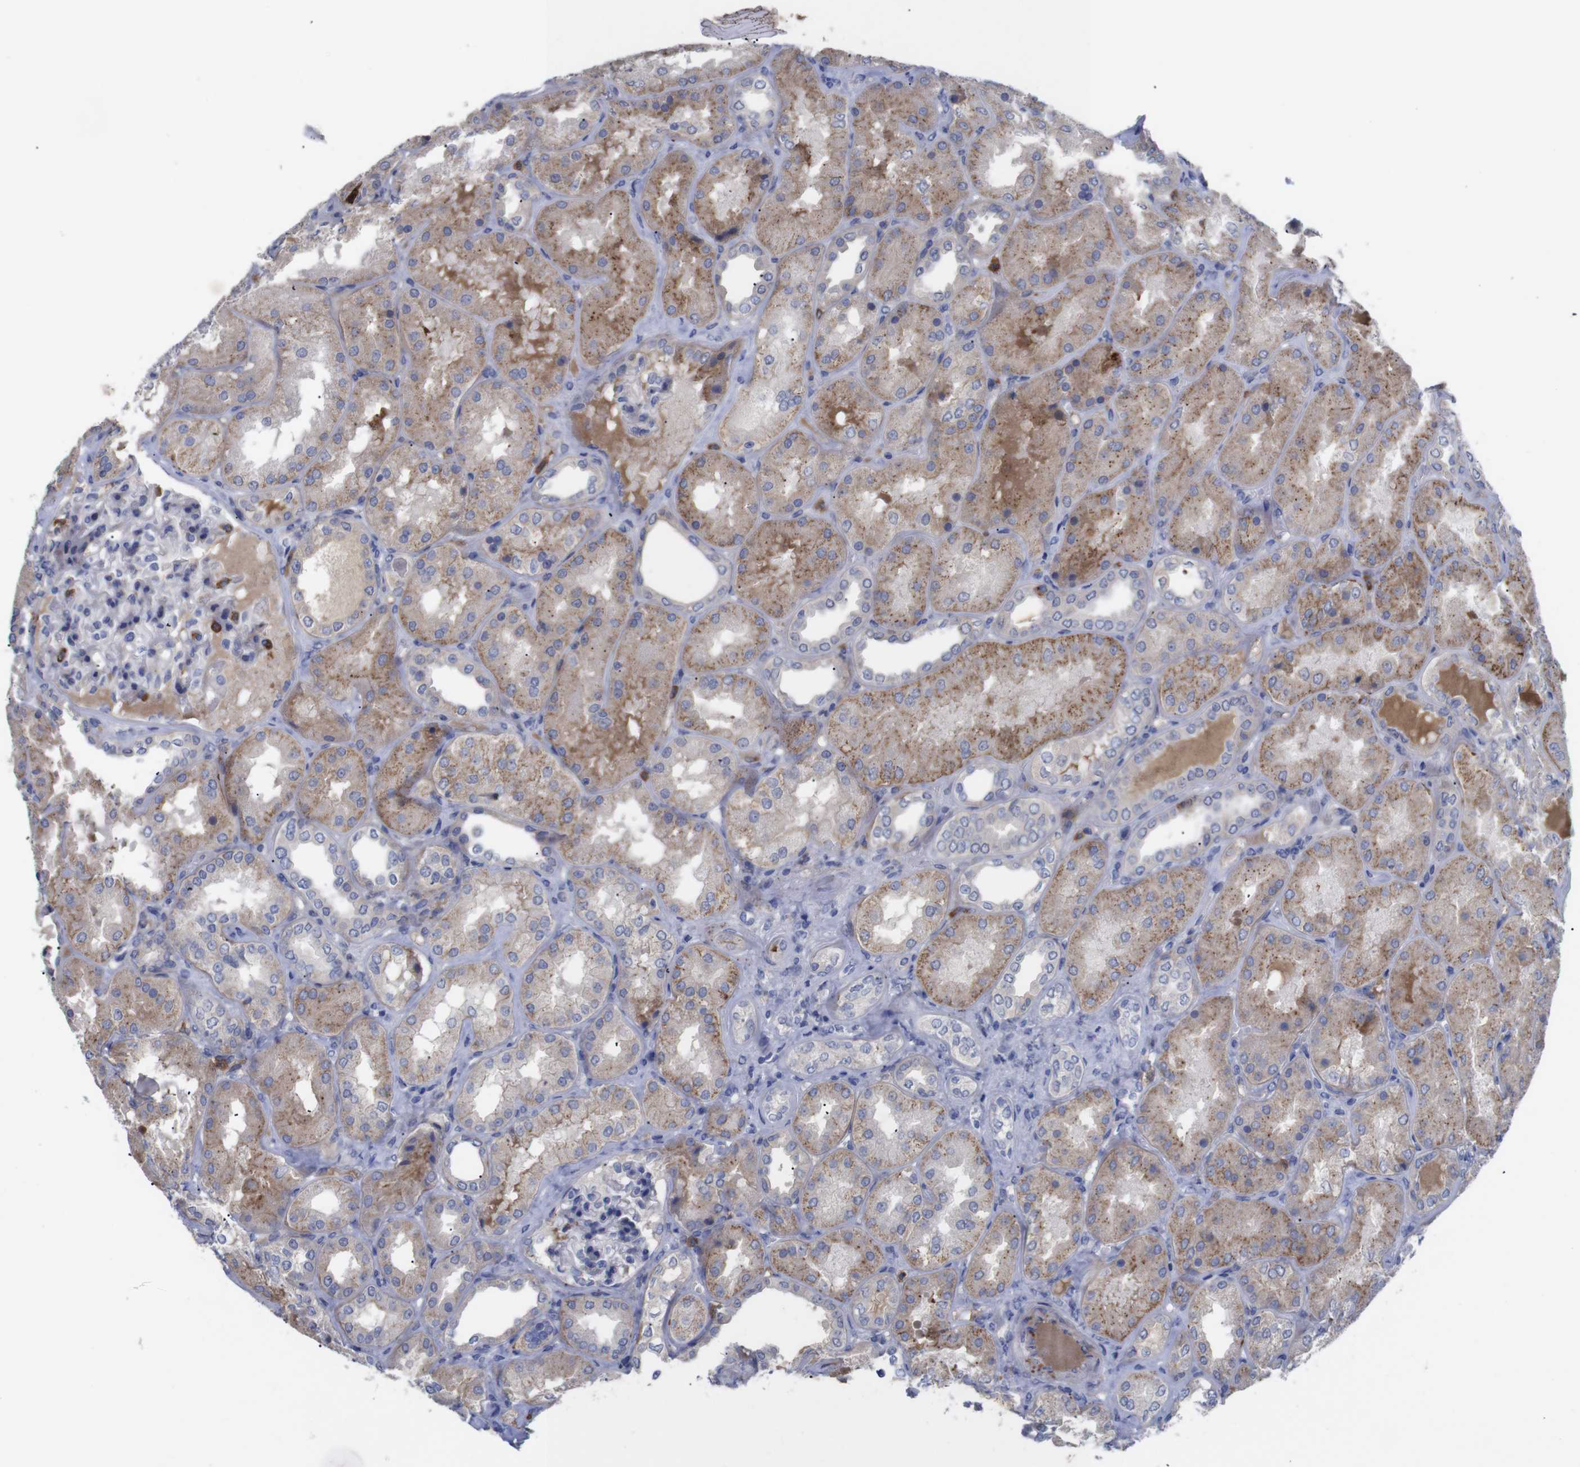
{"staining": {"intensity": "negative", "quantity": "none", "location": "none"}, "tissue": "kidney", "cell_type": "Cells in glomeruli", "image_type": "normal", "snomed": [{"axis": "morphology", "description": "Normal tissue, NOS"}, {"axis": "topography", "description": "Kidney"}], "caption": "Protein analysis of unremarkable kidney reveals no significant staining in cells in glomeruli.", "gene": "C5AR1", "patient": {"sex": "female", "age": 56}}